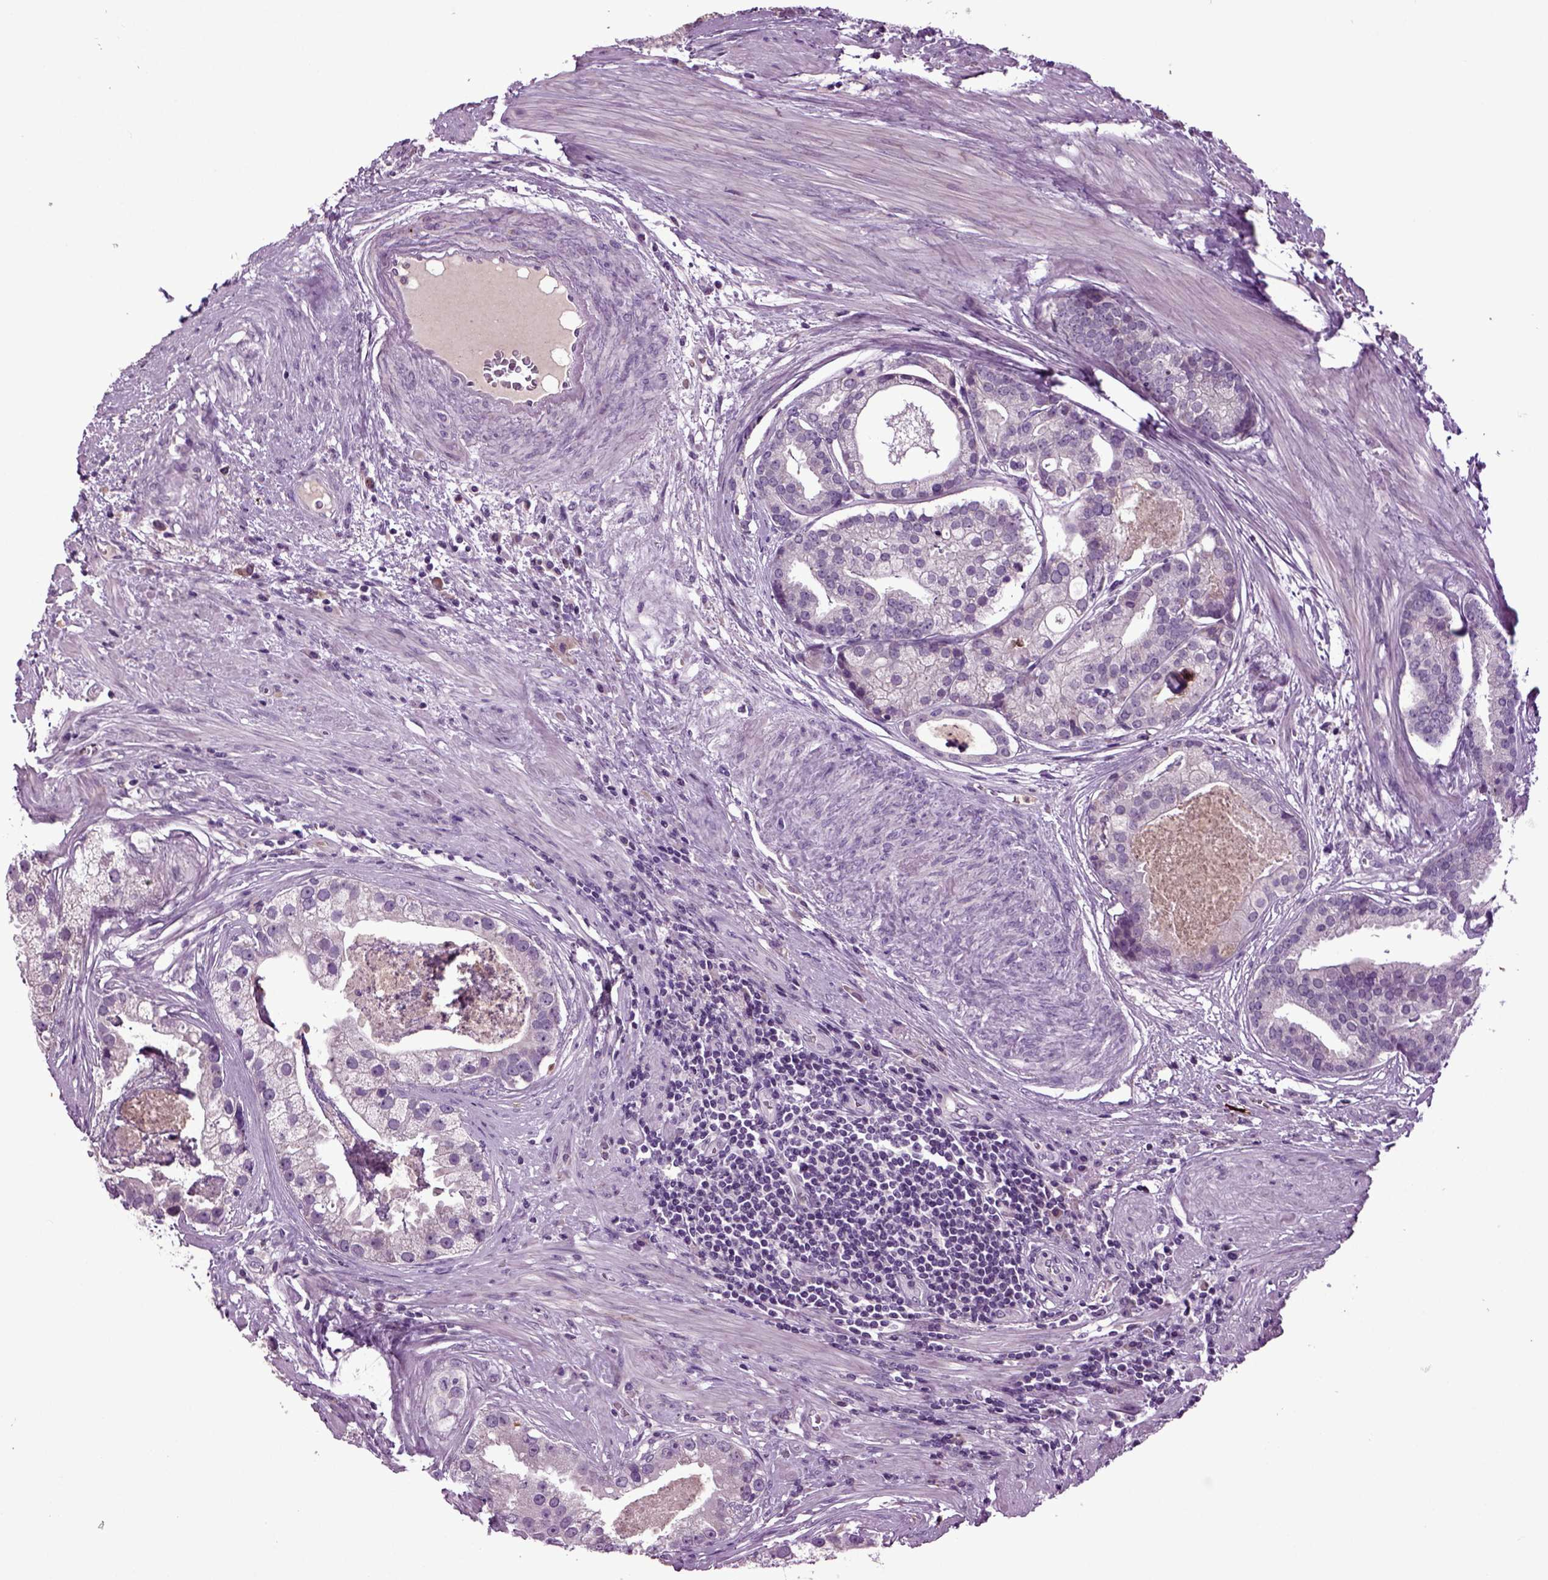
{"staining": {"intensity": "negative", "quantity": "none", "location": "none"}, "tissue": "prostate cancer", "cell_type": "Tumor cells", "image_type": "cancer", "snomed": [{"axis": "morphology", "description": "Adenocarcinoma, NOS"}, {"axis": "topography", "description": "Prostate and seminal vesicle, NOS"}, {"axis": "topography", "description": "Prostate"}], "caption": "This is an IHC histopathology image of adenocarcinoma (prostate). There is no expression in tumor cells.", "gene": "FGF11", "patient": {"sex": "male", "age": 44}}